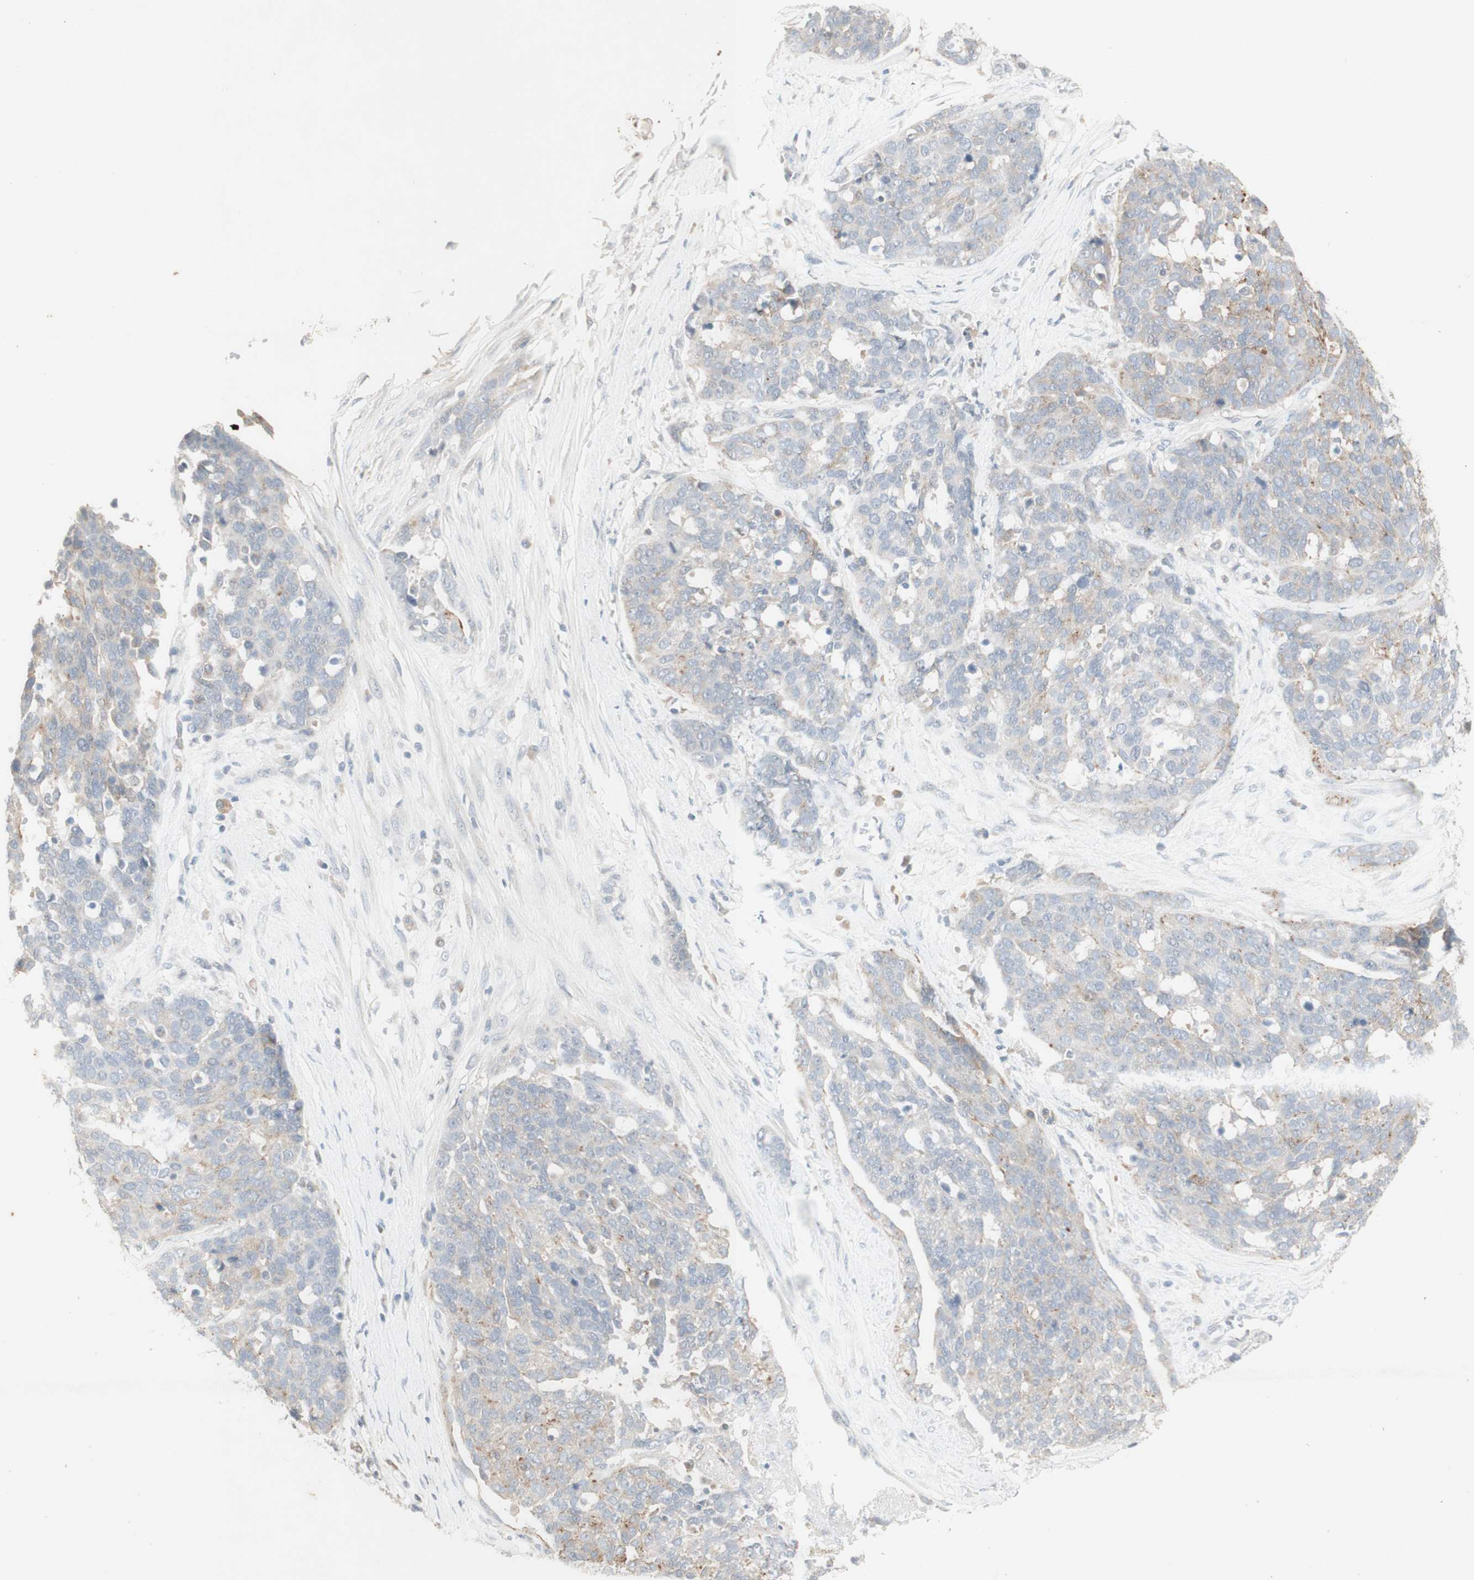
{"staining": {"intensity": "weak", "quantity": "<25%", "location": "cytoplasmic/membranous"}, "tissue": "ovarian cancer", "cell_type": "Tumor cells", "image_type": "cancer", "snomed": [{"axis": "morphology", "description": "Cystadenocarcinoma, serous, NOS"}, {"axis": "topography", "description": "Ovary"}], "caption": "A high-resolution image shows immunohistochemistry (IHC) staining of ovarian serous cystadenocarcinoma, which exhibits no significant expression in tumor cells.", "gene": "ATP6V1B1", "patient": {"sex": "female", "age": 44}}